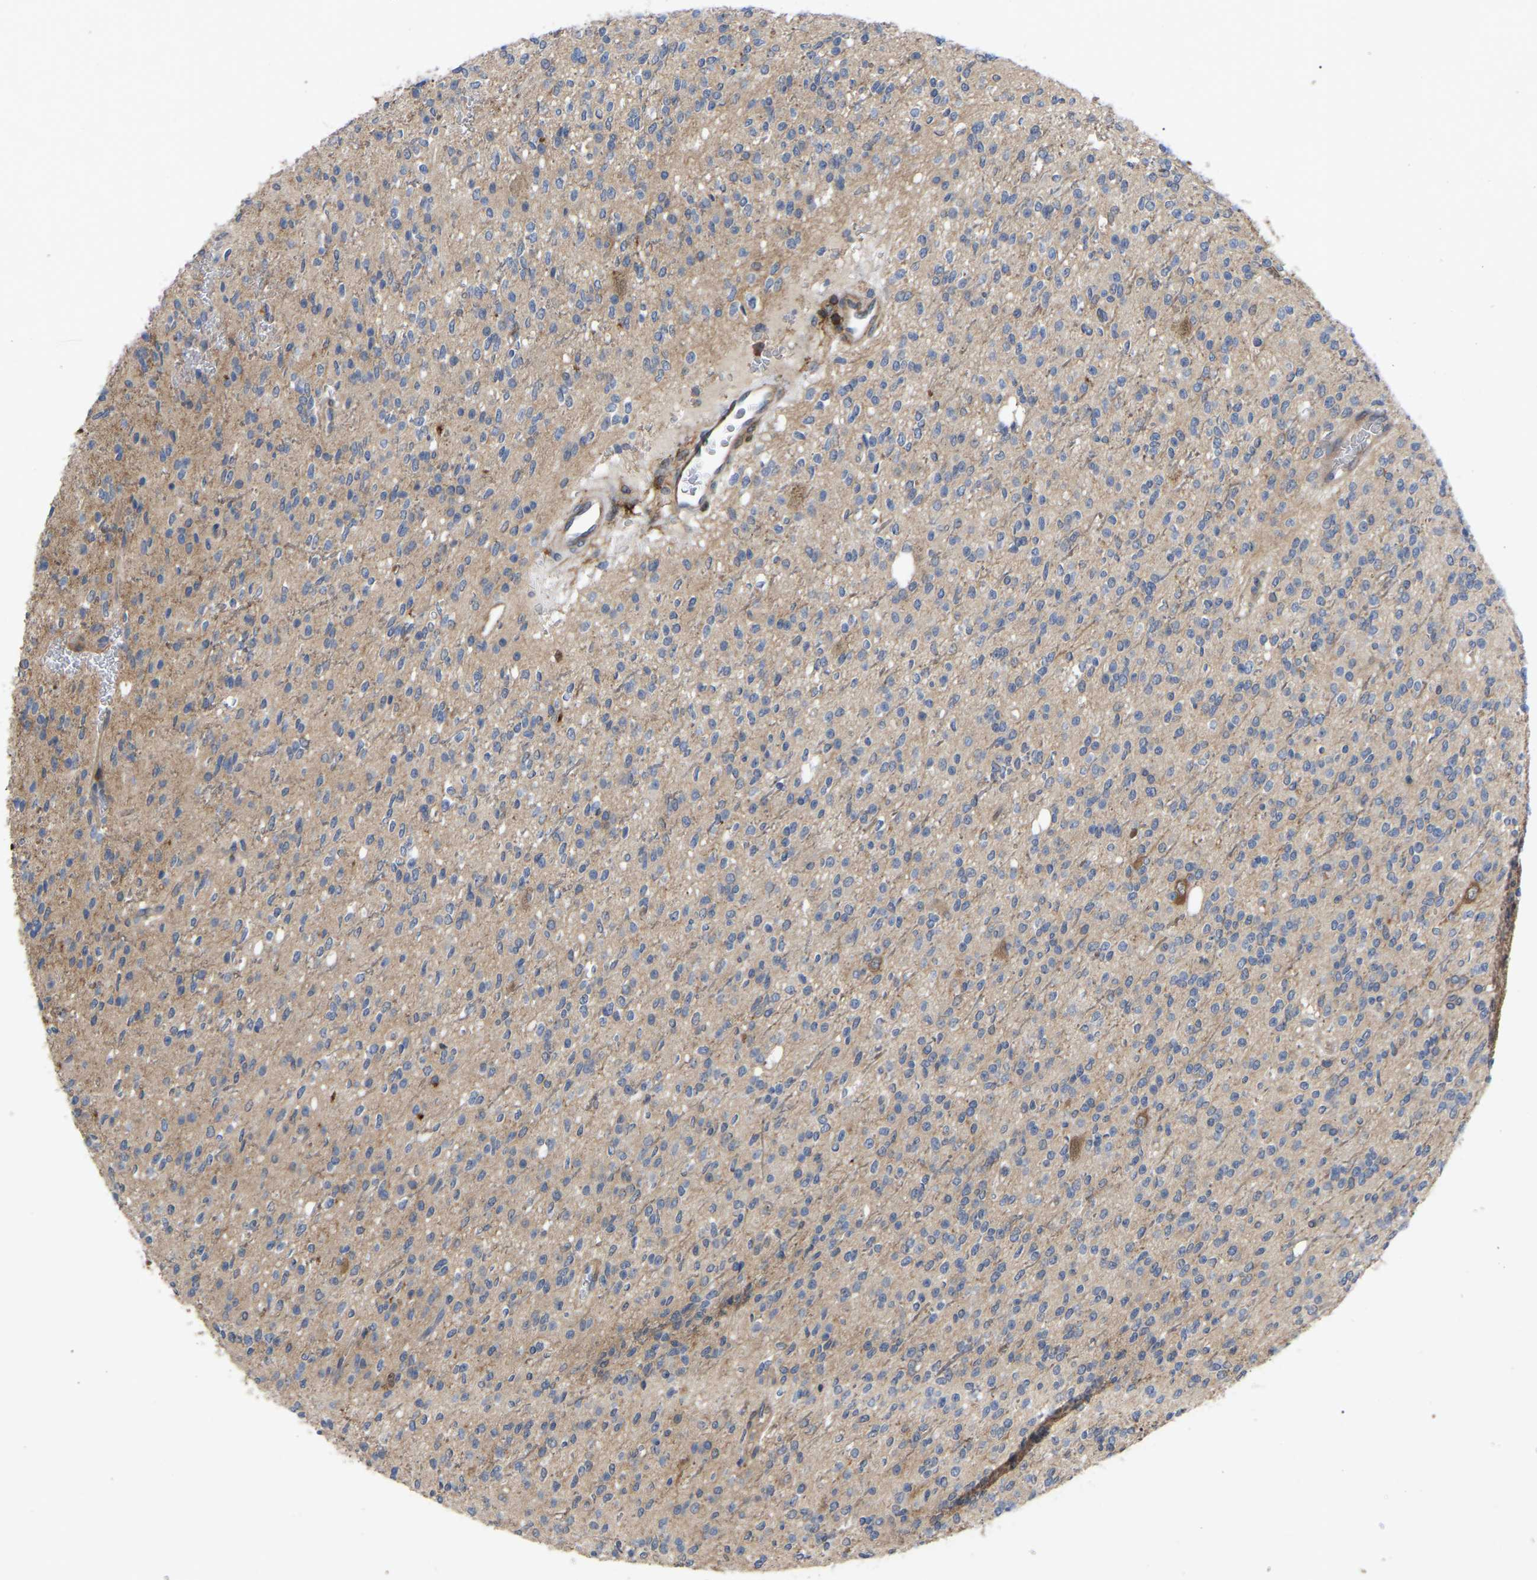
{"staining": {"intensity": "negative", "quantity": "none", "location": "none"}, "tissue": "glioma", "cell_type": "Tumor cells", "image_type": "cancer", "snomed": [{"axis": "morphology", "description": "Glioma, malignant, High grade"}, {"axis": "topography", "description": "Brain"}], "caption": "Image shows no significant protein expression in tumor cells of malignant glioma (high-grade).", "gene": "CIT", "patient": {"sex": "male", "age": 34}}